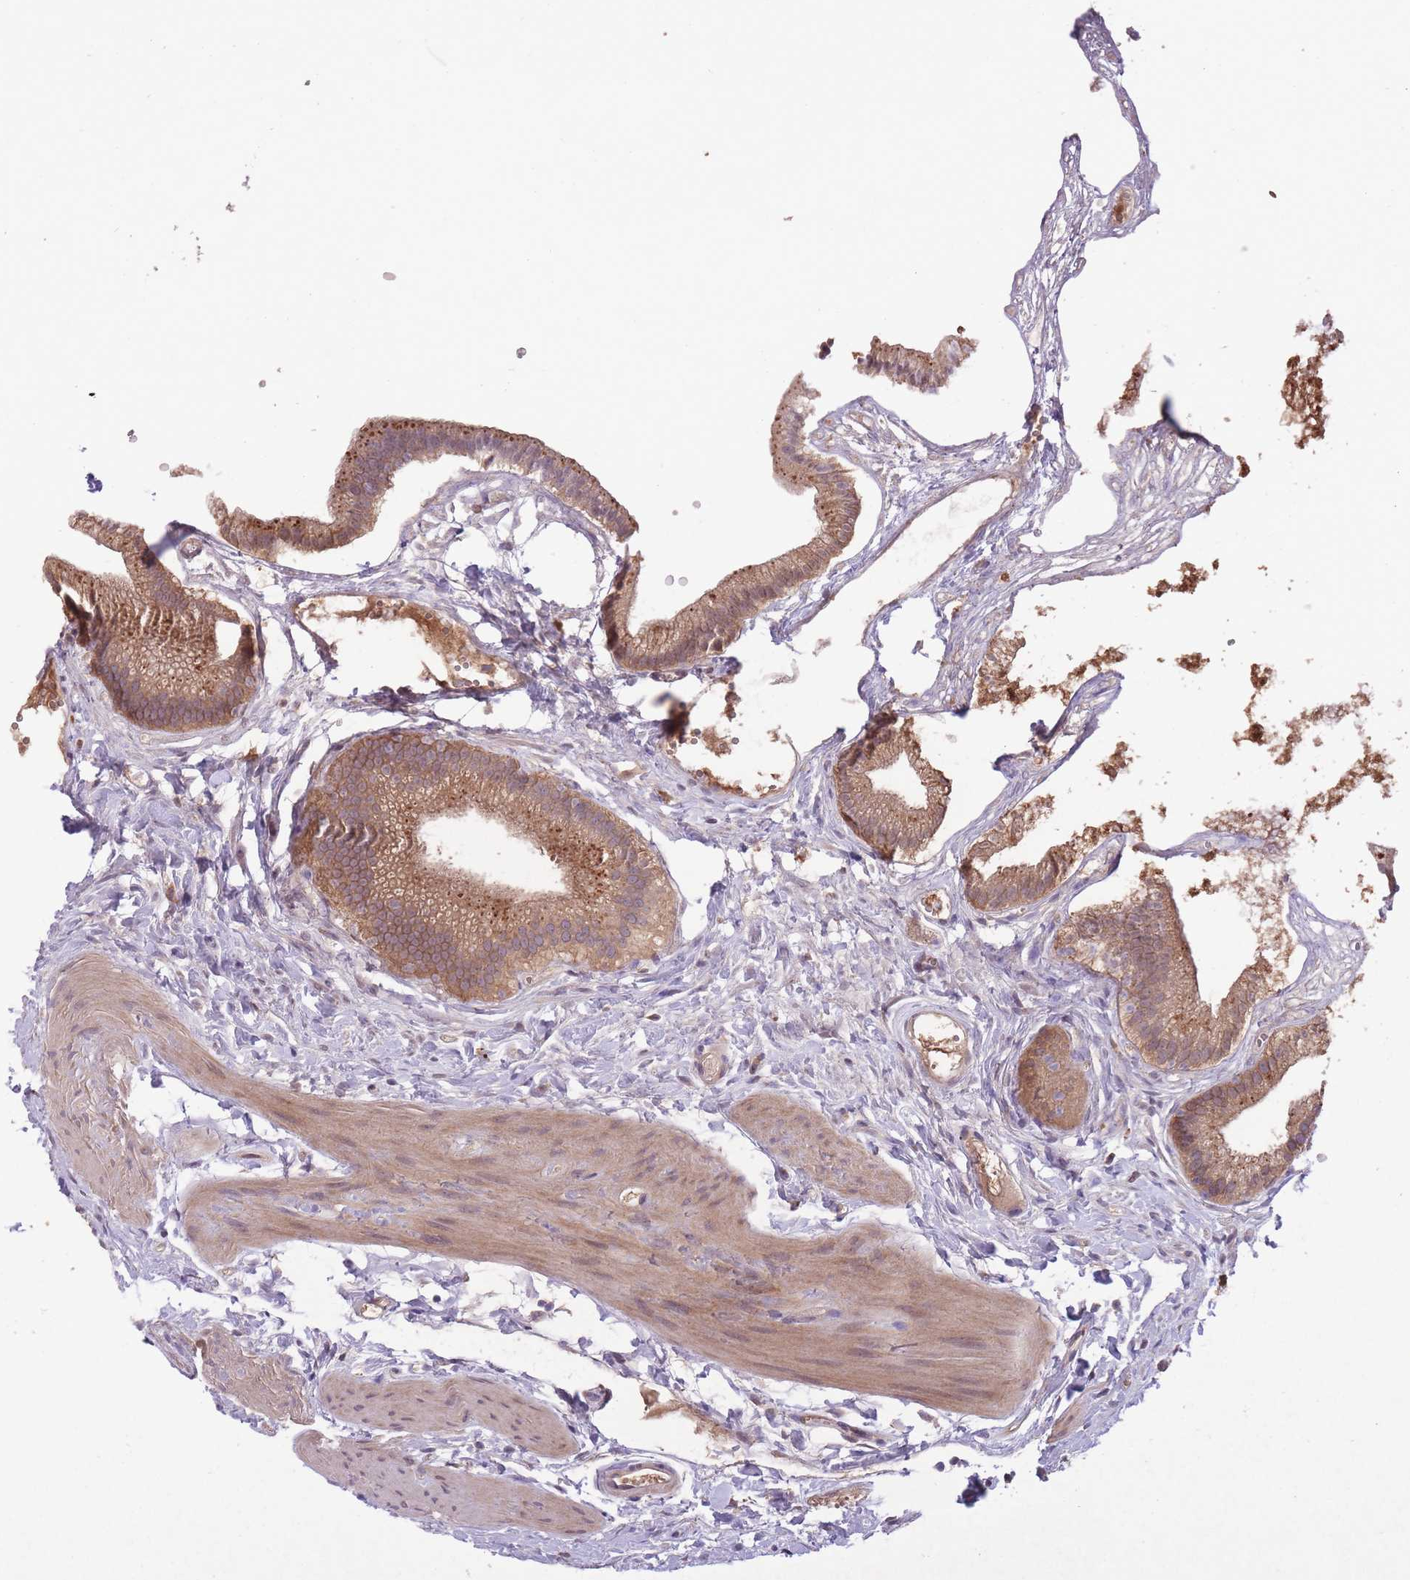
{"staining": {"intensity": "strong", "quantity": ">75%", "location": "cytoplasmic/membranous"}, "tissue": "gallbladder", "cell_type": "Glandular cells", "image_type": "normal", "snomed": [{"axis": "morphology", "description": "Normal tissue, NOS"}, {"axis": "topography", "description": "Gallbladder"}], "caption": "Immunohistochemistry (IHC) staining of normal gallbladder, which exhibits high levels of strong cytoplasmic/membranous expression in approximately >75% of glandular cells indicating strong cytoplasmic/membranous protein expression. The staining was performed using DAB (brown) for protein detection and nuclei were counterstained in hematoxylin (blue).", "gene": "ITPKC", "patient": {"sex": "female", "age": 54}}